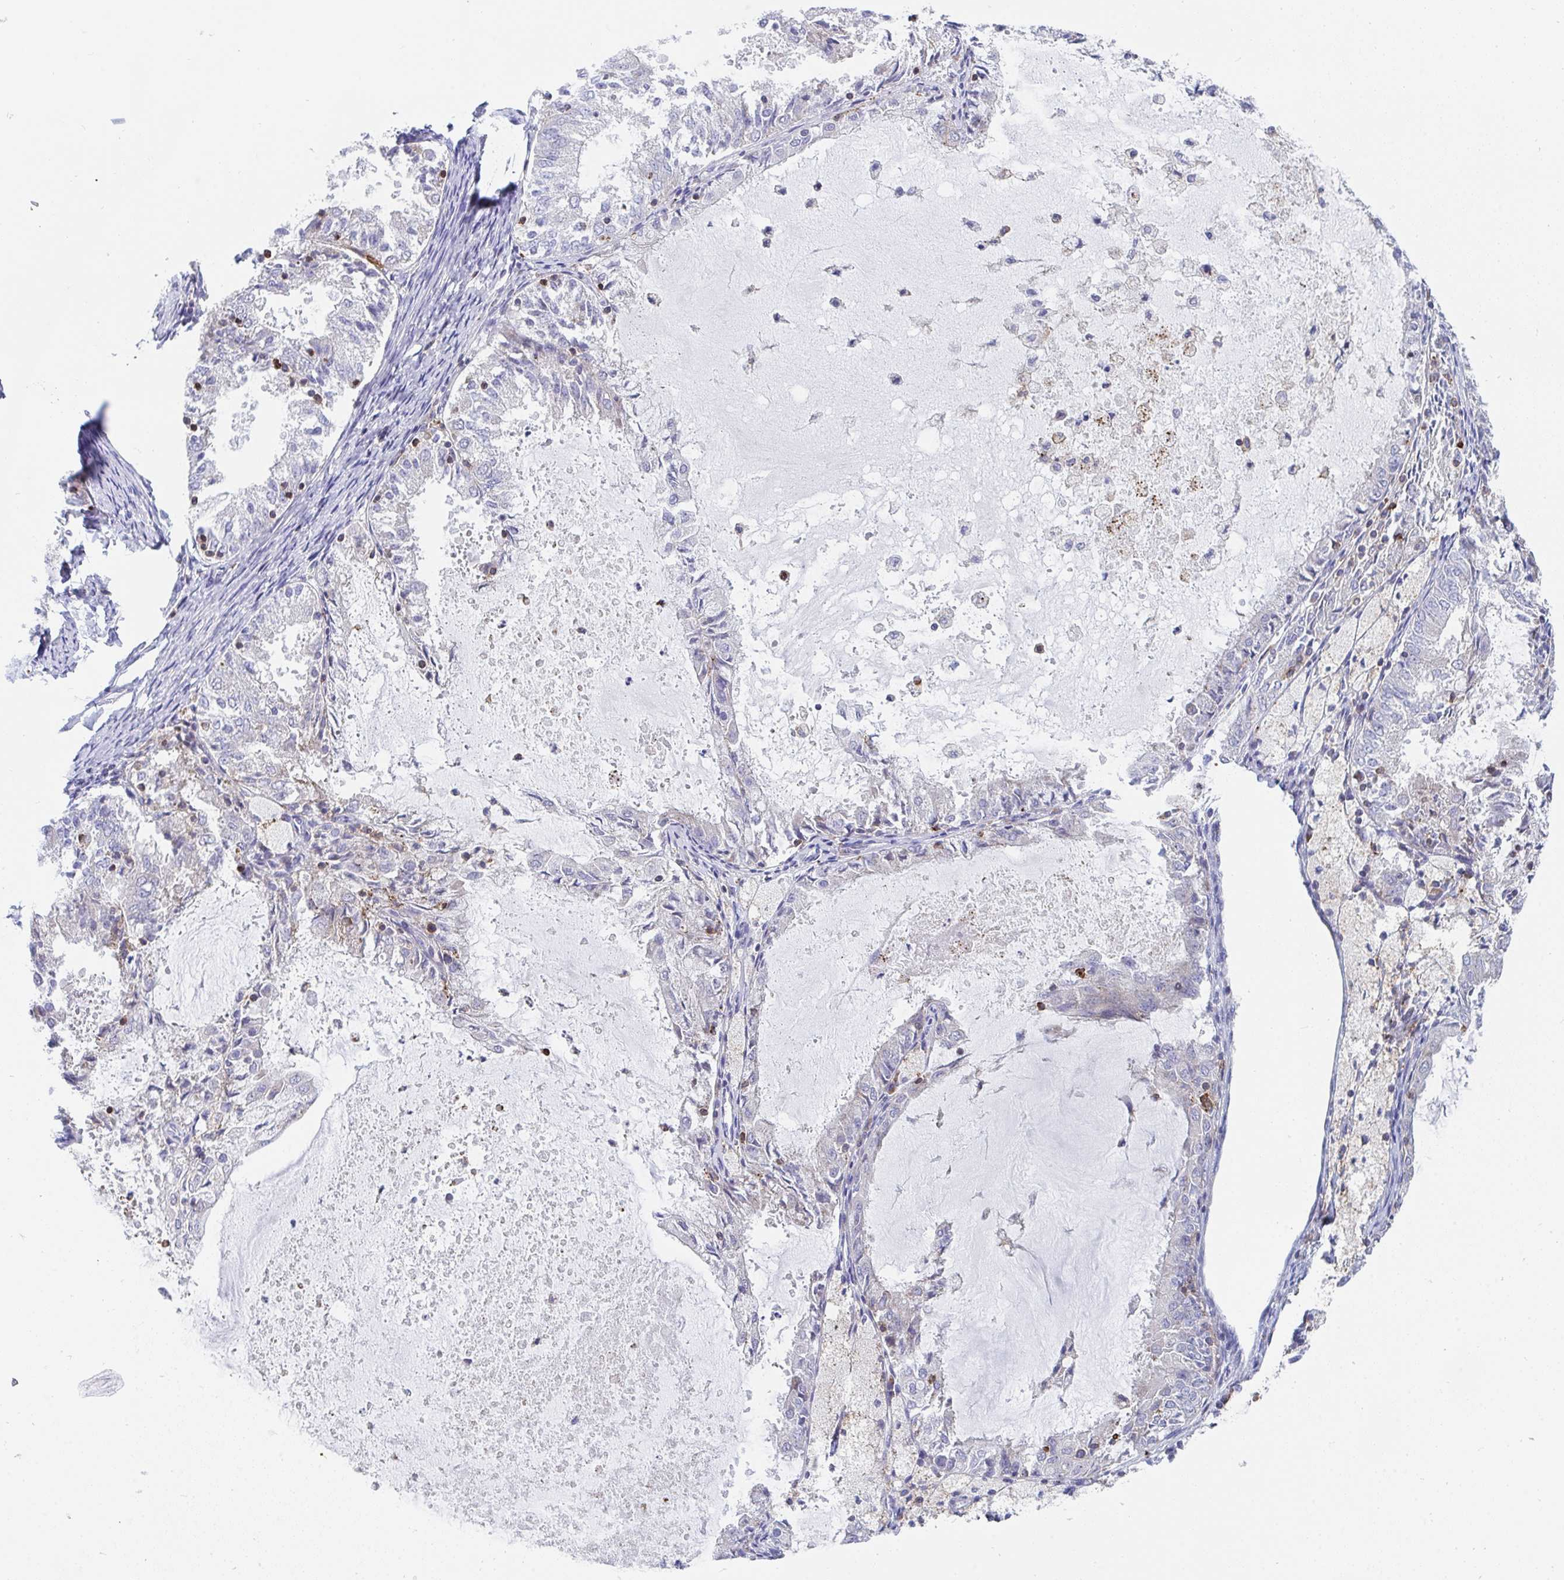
{"staining": {"intensity": "negative", "quantity": "none", "location": "none"}, "tissue": "endometrial cancer", "cell_type": "Tumor cells", "image_type": "cancer", "snomed": [{"axis": "morphology", "description": "Adenocarcinoma, NOS"}, {"axis": "topography", "description": "Endometrium"}], "caption": "Immunohistochemistry histopathology image of neoplastic tissue: human endometrial cancer stained with DAB (3,3'-diaminobenzidine) displays no significant protein positivity in tumor cells.", "gene": "FRMD3", "patient": {"sex": "female", "age": 57}}